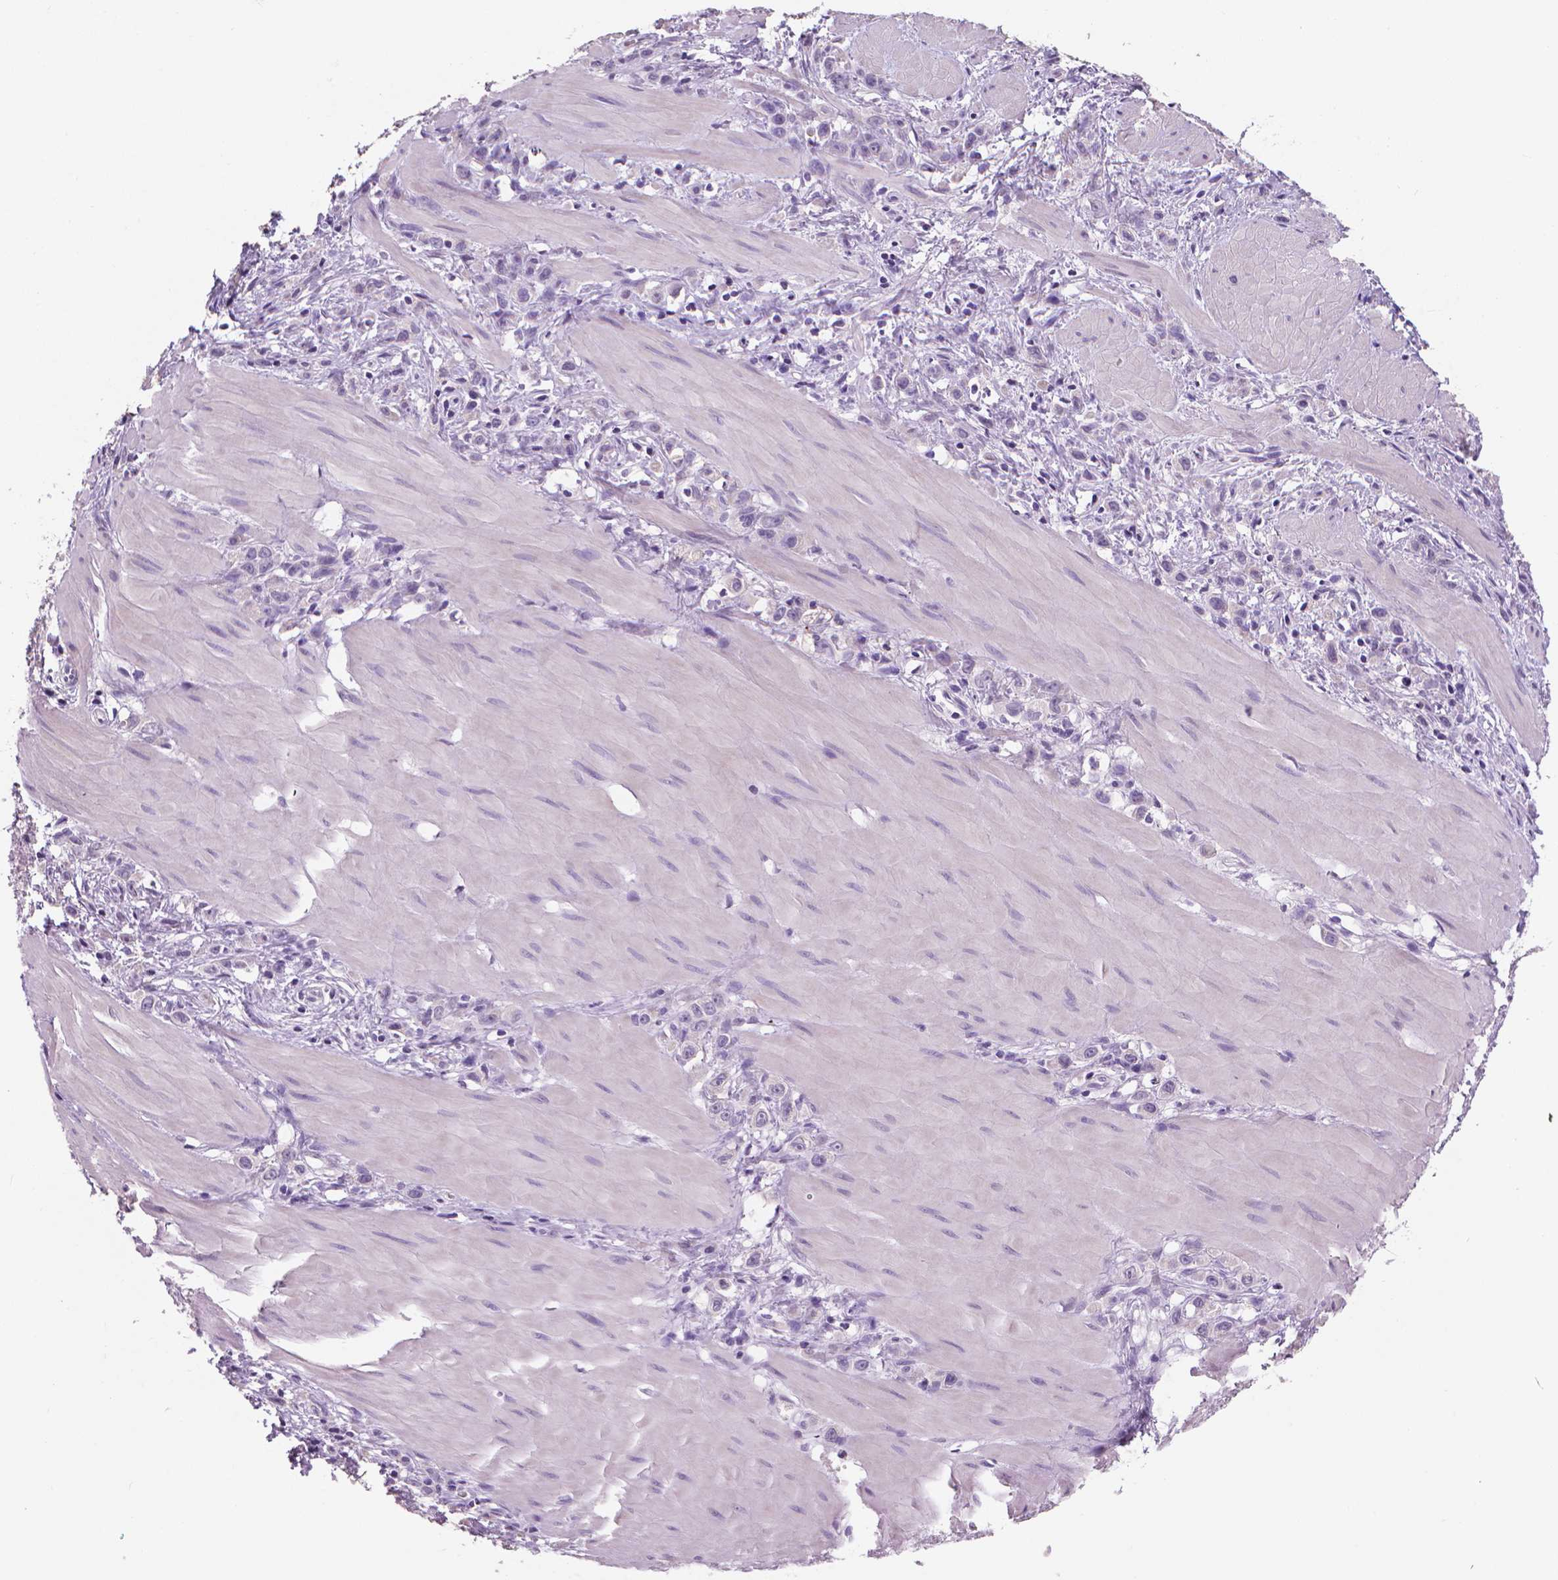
{"staining": {"intensity": "negative", "quantity": "none", "location": "none"}, "tissue": "stomach cancer", "cell_type": "Tumor cells", "image_type": "cancer", "snomed": [{"axis": "morphology", "description": "Adenocarcinoma, NOS"}, {"axis": "topography", "description": "Stomach"}], "caption": "IHC of adenocarcinoma (stomach) reveals no staining in tumor cells.", "gene": "XPNPEP2", "patient": {"sex": "male", "age": 47}}